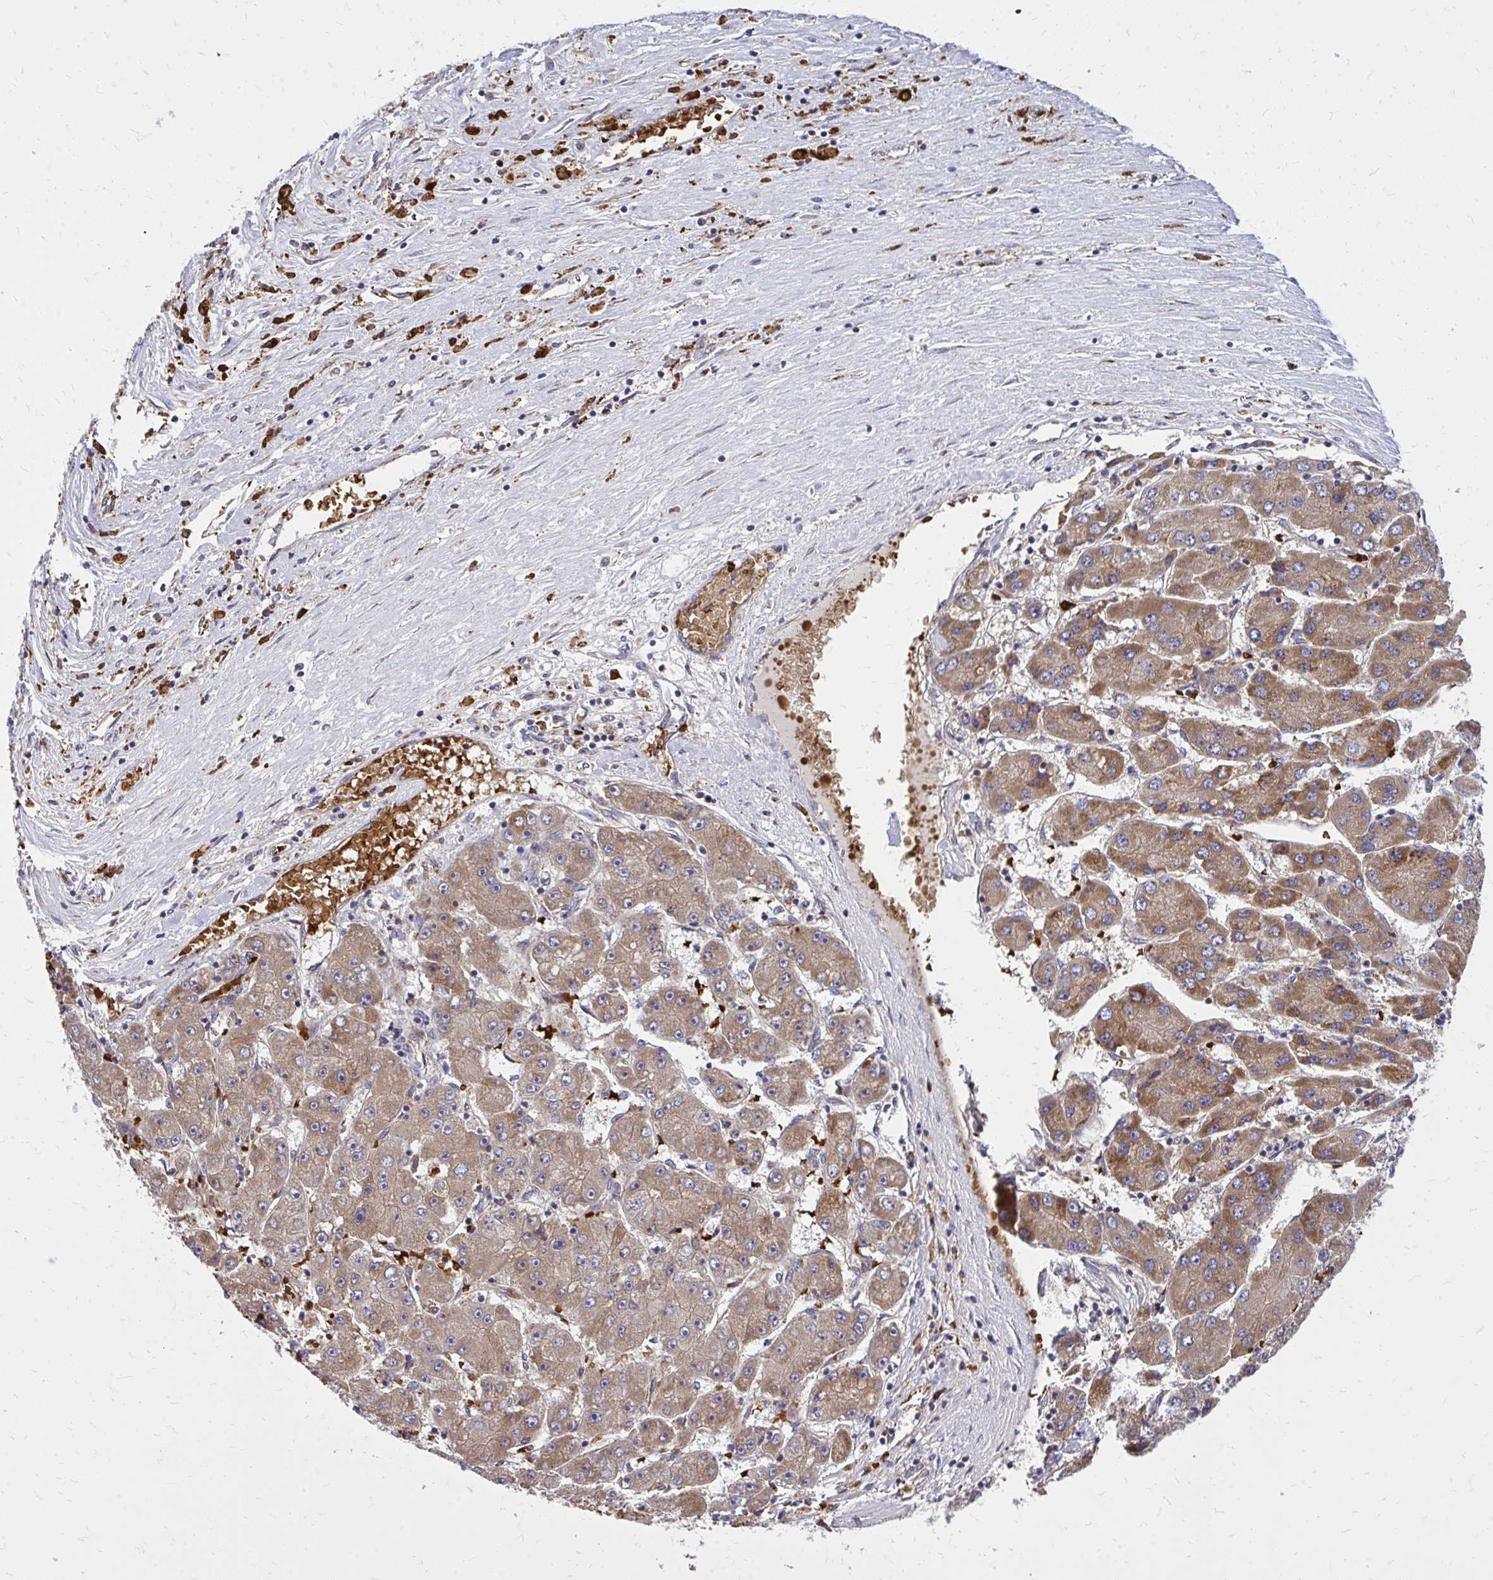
{"staining": {"intensity": "moderate", "quantity": ">75%", "location": "cytoplasmic/membranous"}, "tissue": "liver cancer", "cell_type": "Tumor cells", "image_type": "cancer", "snomed": [{"axis": "morphology", "description": "Carcinoma, Hepatocellular, NOS"}, {"axis": "topography", "description": "Liver"}], "caption": "Immunohistochemical staining of liver cancer (hepatocellular carcinoma) displays medium levels of moderate cytoplasmic/membranous staining in approximately >75% of tumor cells.", "gene": "PDK4", "patient": {"sex": "female", "age": 61}}